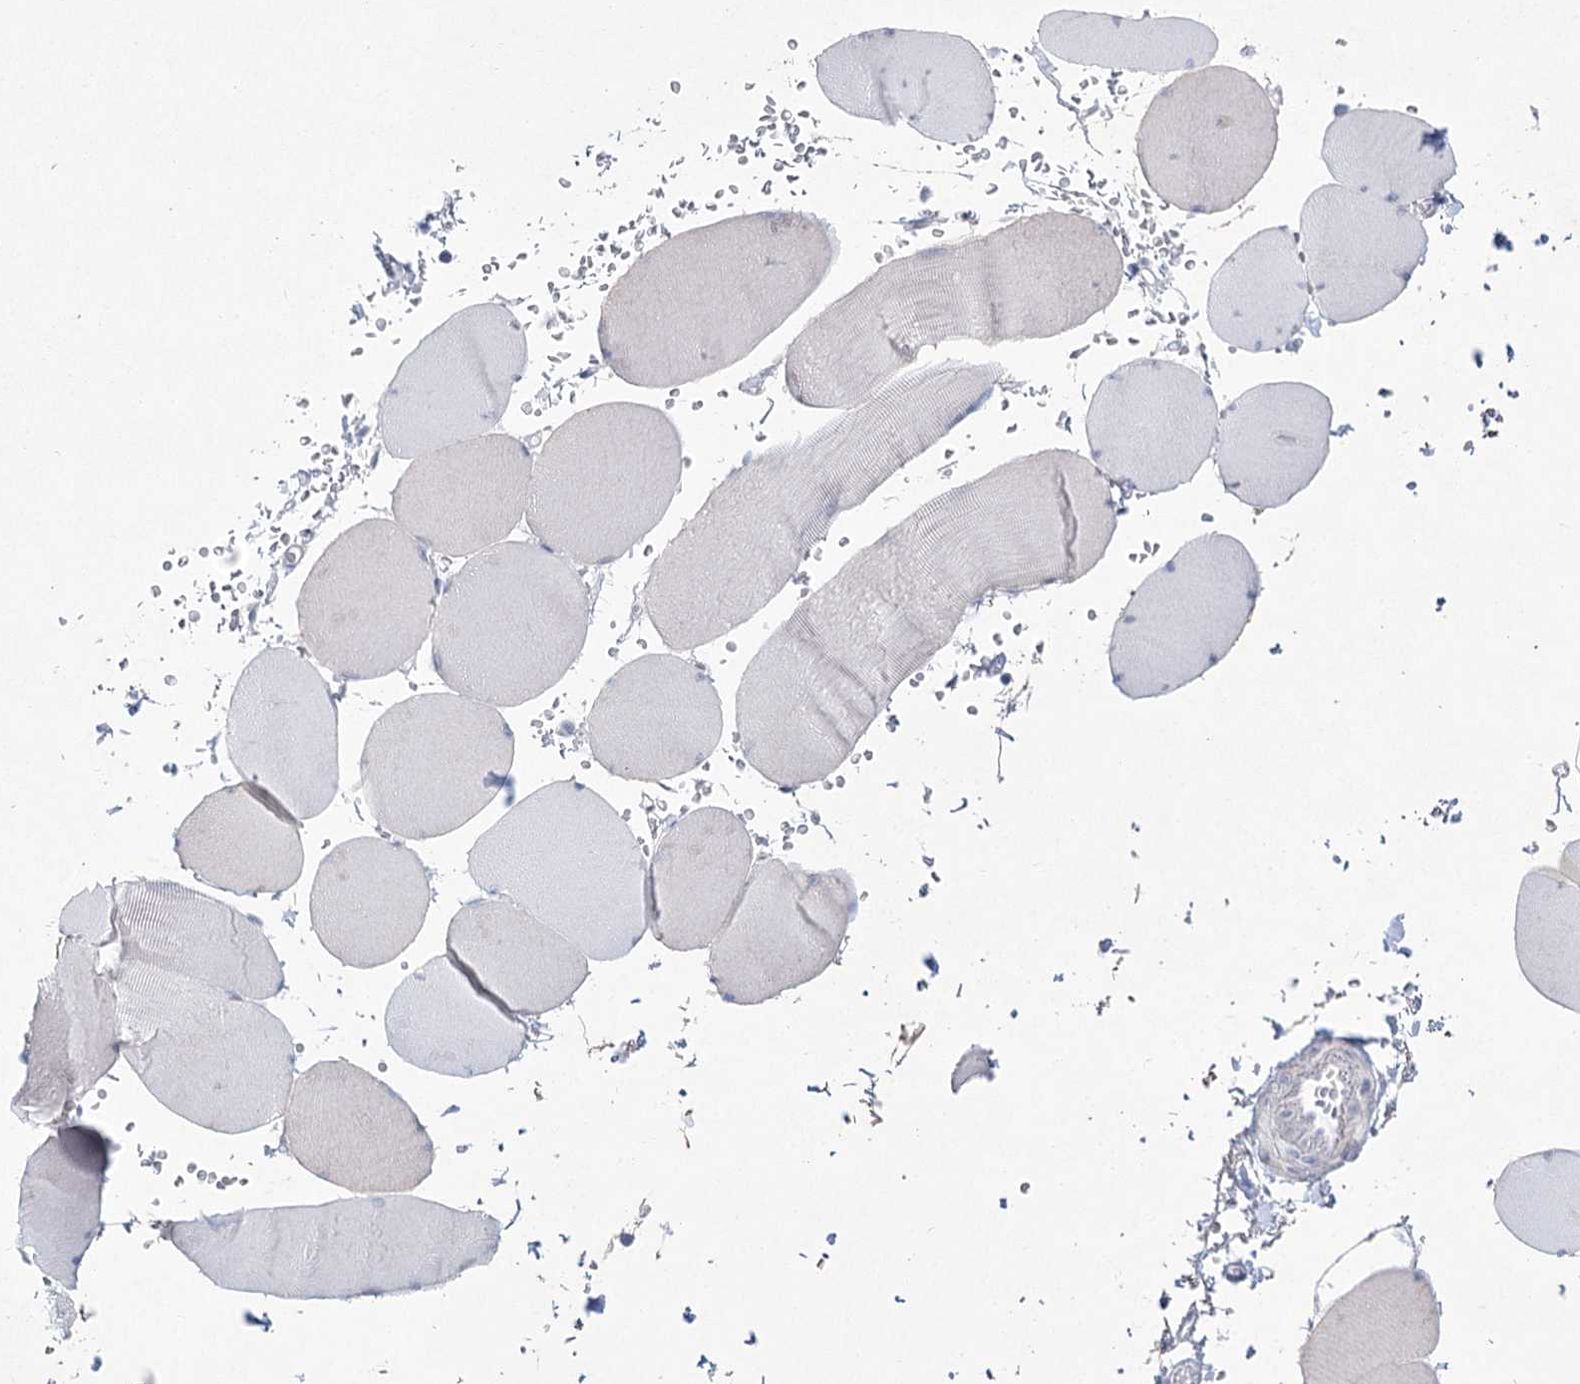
{"staining": {"intensity": "negative", "quantity": "none", "location": "none"}, "tissue": "skeletal muscle", "cell_type": "Myocytes", "image_type": "normal", "snomed": [{"axis": "morphology", "description": "Normal tissue, NOS"}, {"axis": "topography", "description": "Skeletal muscle"}, {"axis": "topography", "description": "Head-Neck"}], "caption": "IHC micrograph of normal human skeletal muscle stained for a protein (brown), which shows no staining in myocytes.", "gene": "CCDC88A", "patient": {"sex": "male", "age": 66}}